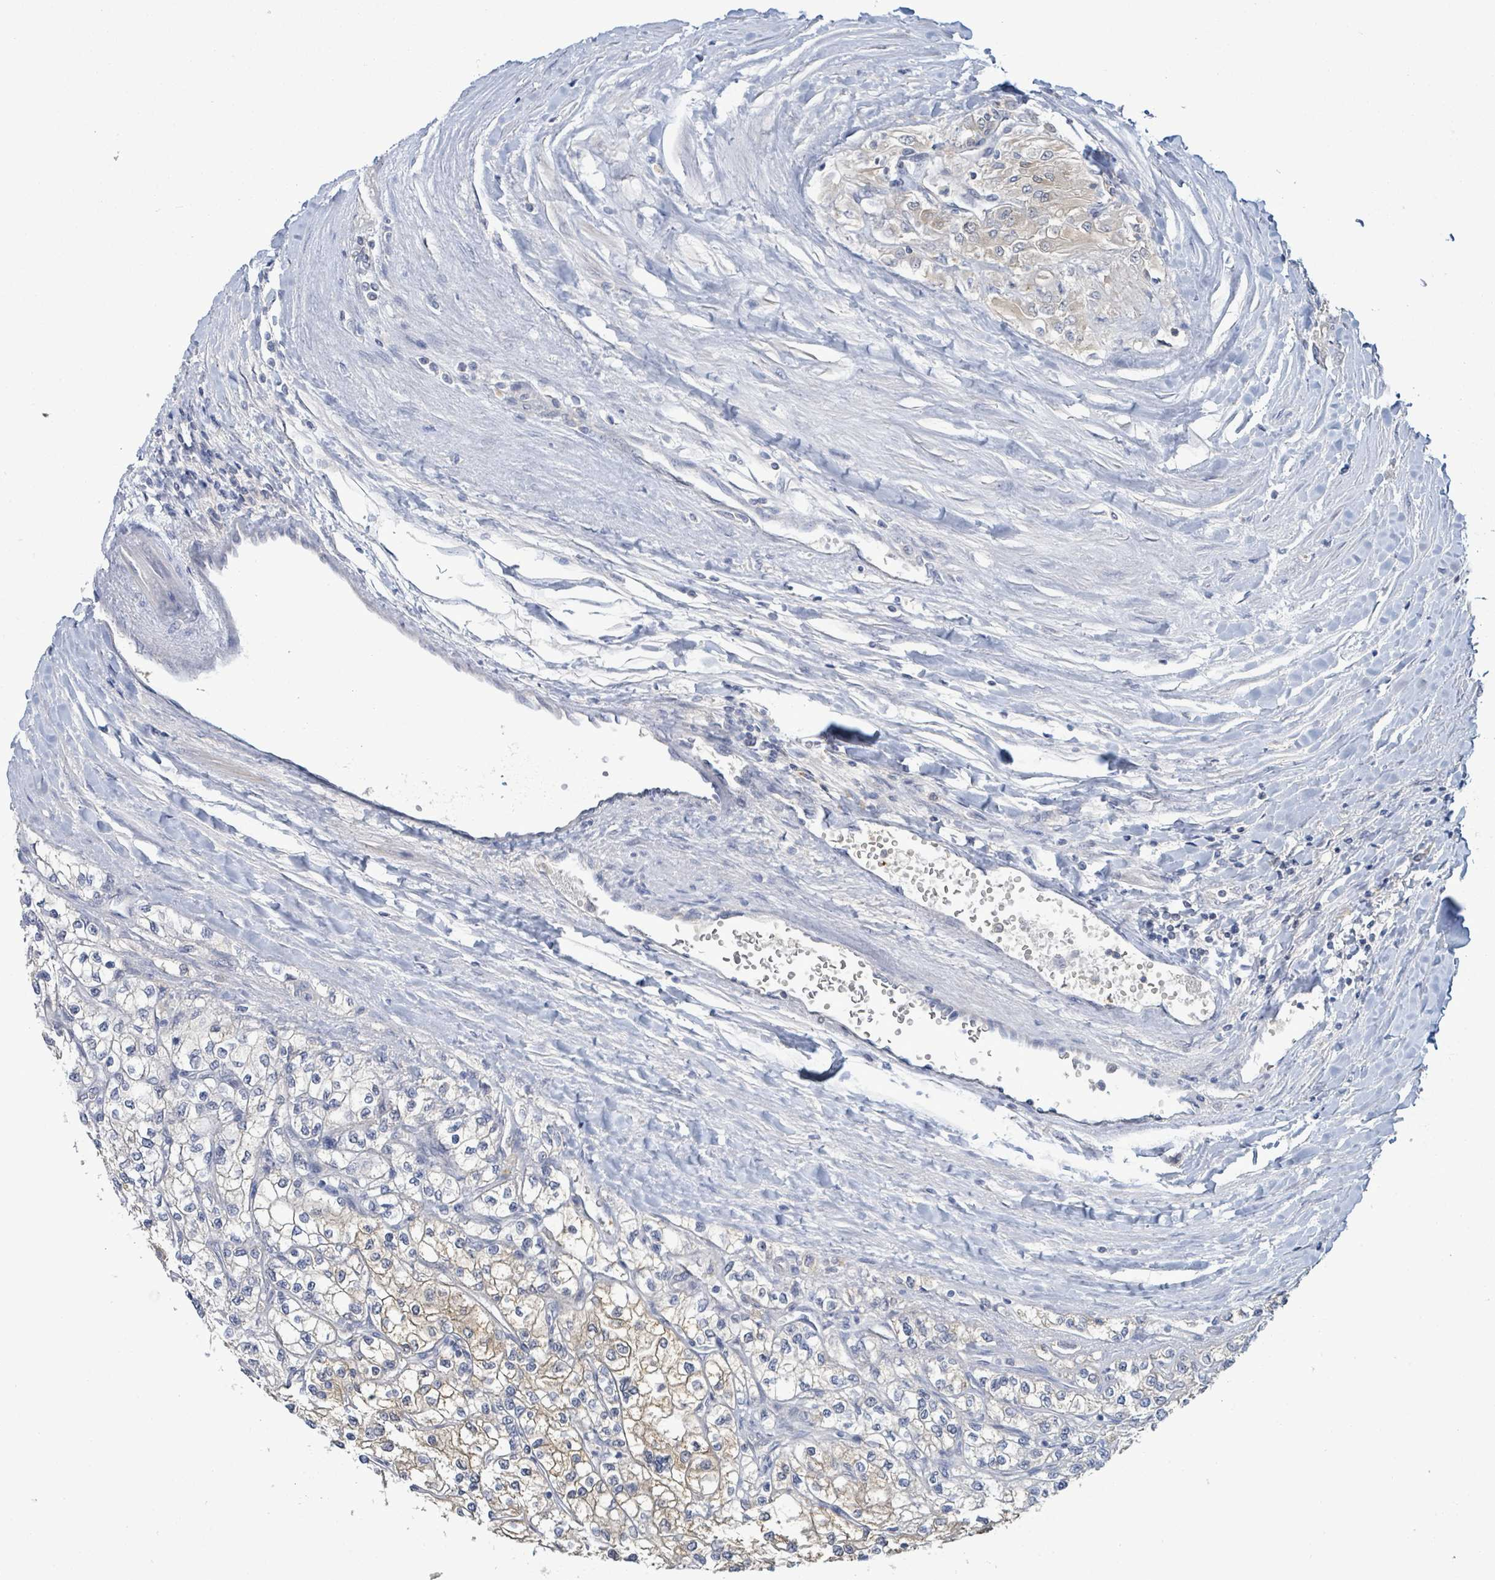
{"staining": {"intensity": "weak", "quantity": "25%-75%", "location": "cytoplasmic/membranous"}, "tissue": "renal cancer", "cell_type": "Tumor cells", "image_type": "cancer", "snomed": [{"axis": "morphology", "description": "Adenocarcinoma, NOS"}, {"axis": "topography", "description": "Kidney"}], "caption": "Immunohistochemistry (DAB) staining of human renal adenocarcinoma demonstrates weak cytoplasmic/membranous protein positivity in approximately 25%-75% of tumor cells. (IHC, brightfield microscopy, high magnification).", "gene": "PGAM1", "patient": {"sex": "male", "age": 80}}